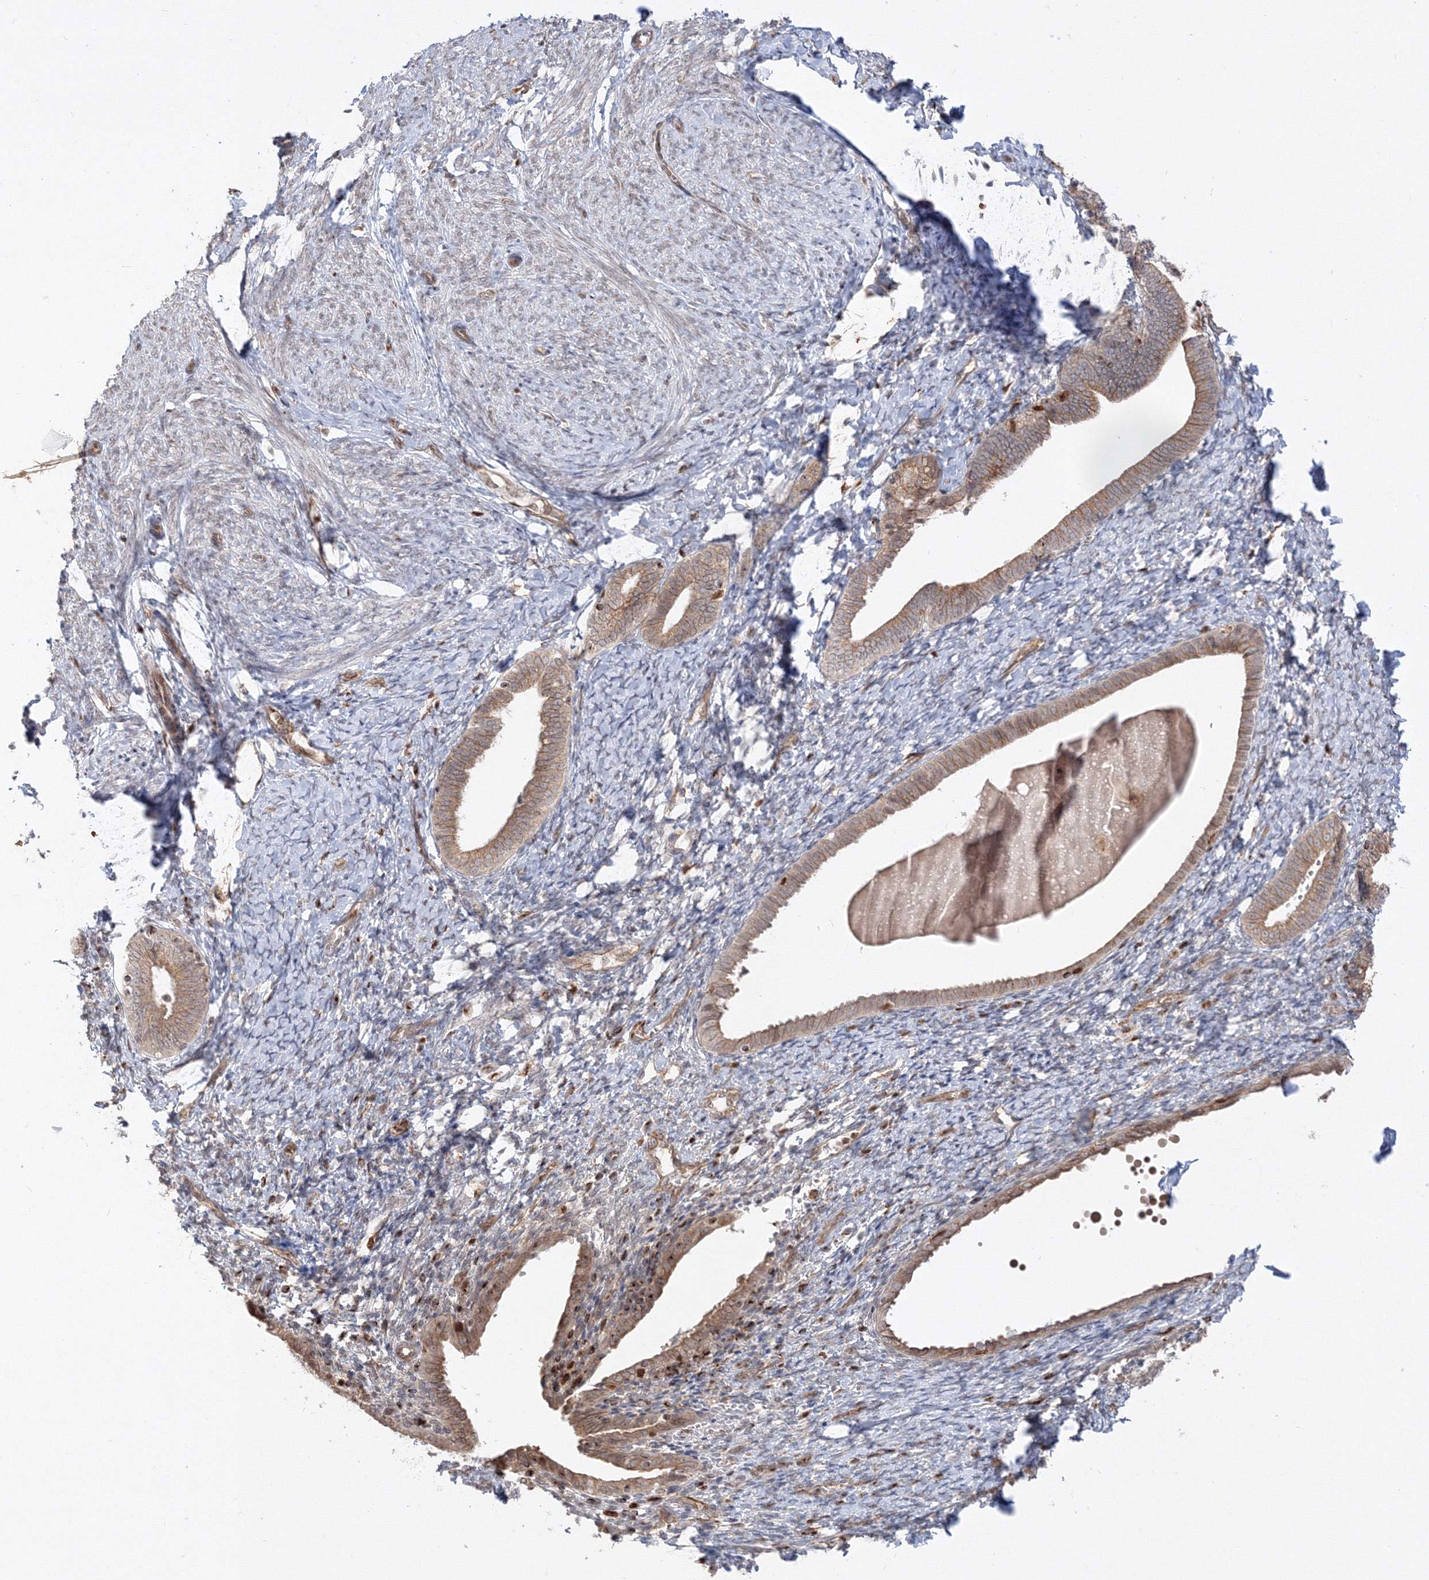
{"staining": {"intensity": "negative", "quantity": "none", "location": "none"}, "tissue": "endometrium", "cell_type": "Cells in endometrial stroma", "image_type": "normal", "snomed": [{"axis": "morphology", "description": "Normal tissue, NOS"}, {"axis": "topography", "description": "Endometrium"}], "caption": "Immunohistochemical staining of benign endometrium demonstrates no significant positivity in cells in endometrial stroma.", "gene": "TMEM50B", "patient": {"sex": "female", "age": 72}}